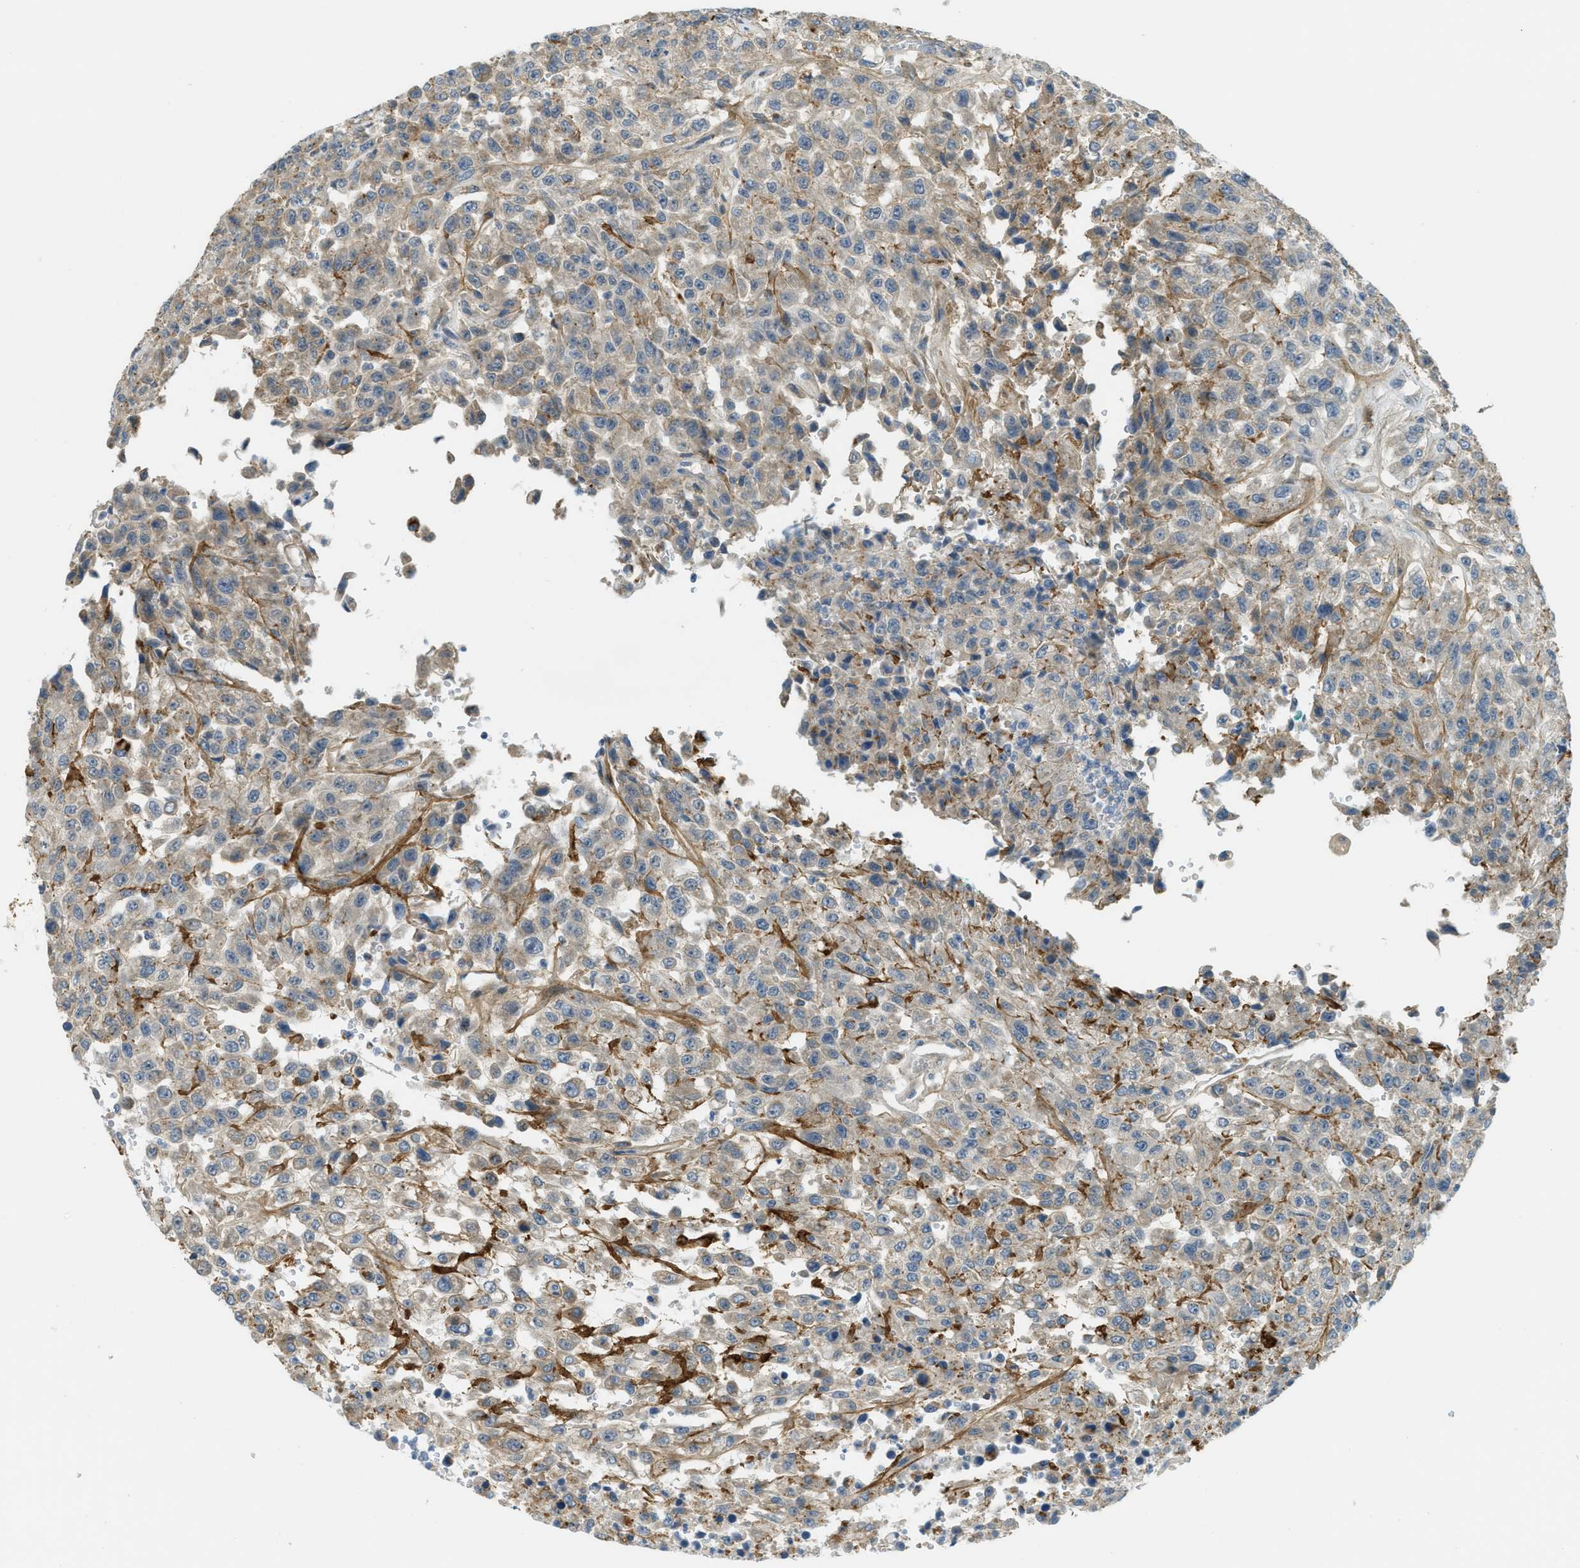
{"staining": {"intensity": "weak", "quantity": "25%-75%", "location": "cytoplasmic/membranous"}, "tissue": "urothelial cancer", "cell_type": "Tumor cells", "image_type": "cancer", "snomed": [{"axis": "morphology", "description": "Urothelial carcinoma, High grade"}, {"axis": "topography", "description": "Urinary bladder"}], "caption": "A photomicrograph showing weak cytoplasmic/membranous expression in about 25%-75% of tumor cells in urothelial cancer, as visualized by brown immunohistochemical staining.", "gene": "PLBD2", "patient": {"sex": "male", "age": 46}}